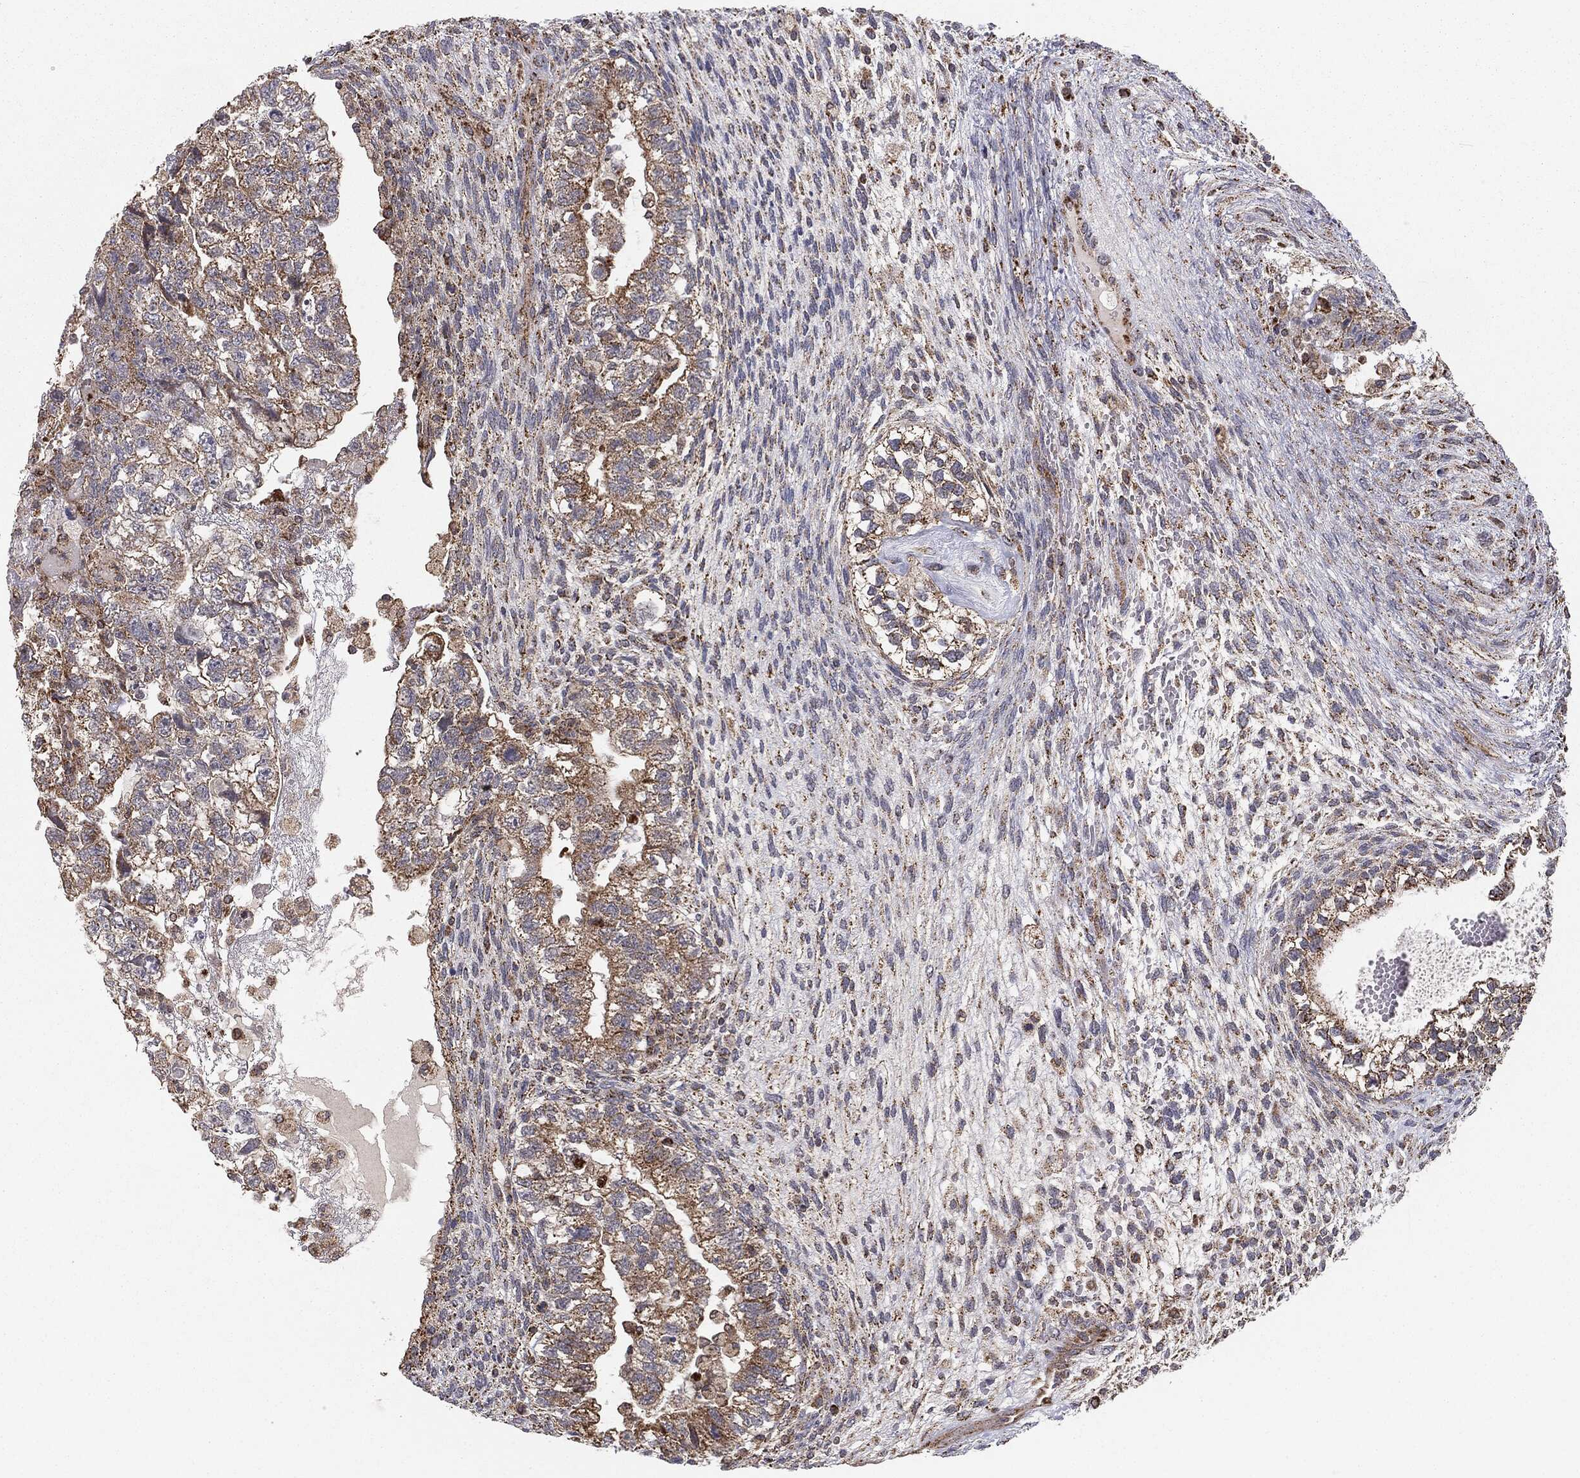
{"staining": {"intensity": "moderate", "quantity": ">75%", "location": "cytoplasmic/membranous"}, "tissue": "testis cancer", "cell_type": "Tumor cells", "image_type": "cancer", "snomed": [{"axis": "morphology", "description": "Normal tissue, NOS"}, {"axis": "morphology", "description": "Carcinoma, Embryonal, NOS"}, {"axis": "topography", "description": "Testis"}], "caption": "Testis cancer (embryonal carcinoma) was stained to show a protein in brown. There is medium levels of moderate cytoplasmic/membranous expression in about >75% of tumor cells. (DAB IHC, brown staining for protein, blue staining for nuclei).", "gene": "MTOR", "patient": {"sex": "male", "age": 36}}